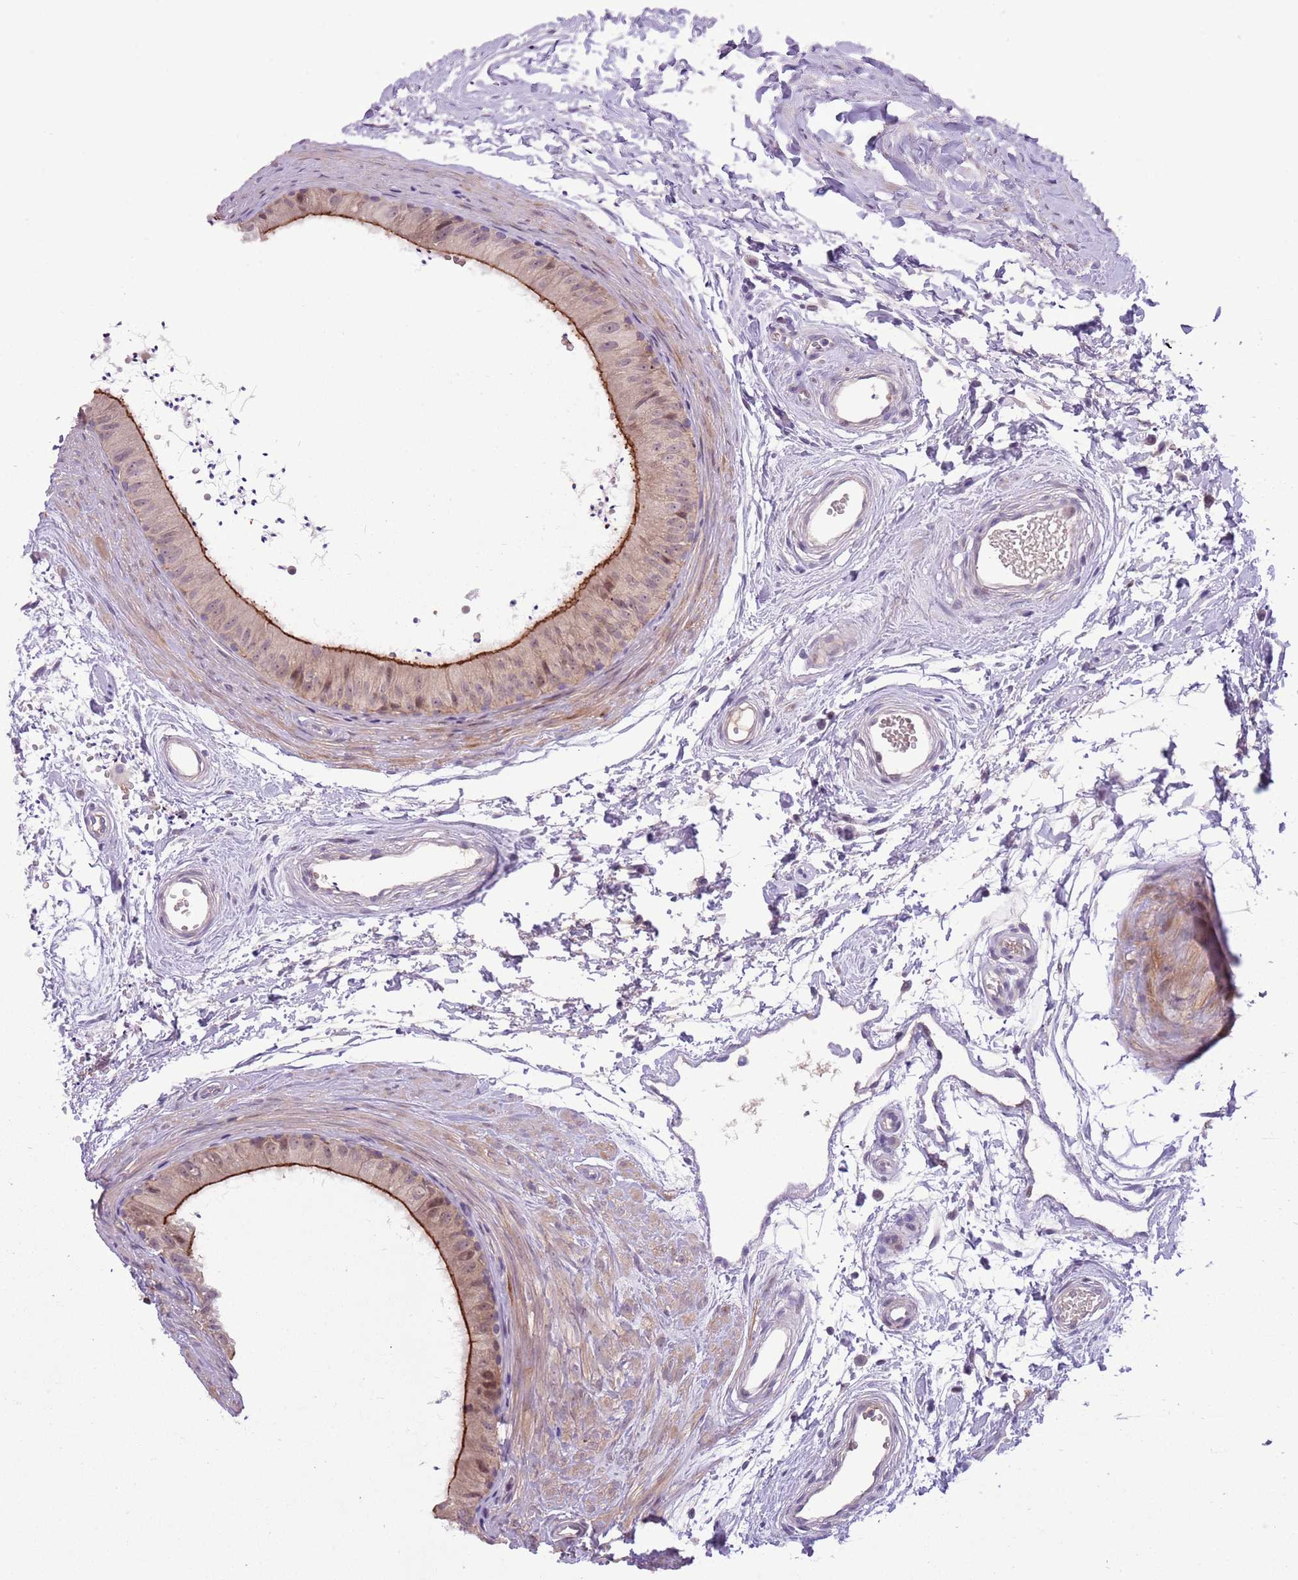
{"staining": {"intensity": "moderate", "quantity": ">75%", "location": "cytoplasmic/membranous"}, "tissue": "epididymis", "cell_type": "Glandular cells", "image_type": "normal", "snomed": [{"axis": "morphology", "description": "Normal tissue, NOS"}, {"axis": "topography", "description": "Epididymis"}], "caption": "Glandular cells reveal medium levels of moderate cytoplasmic/membranous expression in approximately >75% of cells in benign epididymis.", "gene": "SHROOM3", "patient": {"sex": "male", "age": 56}}